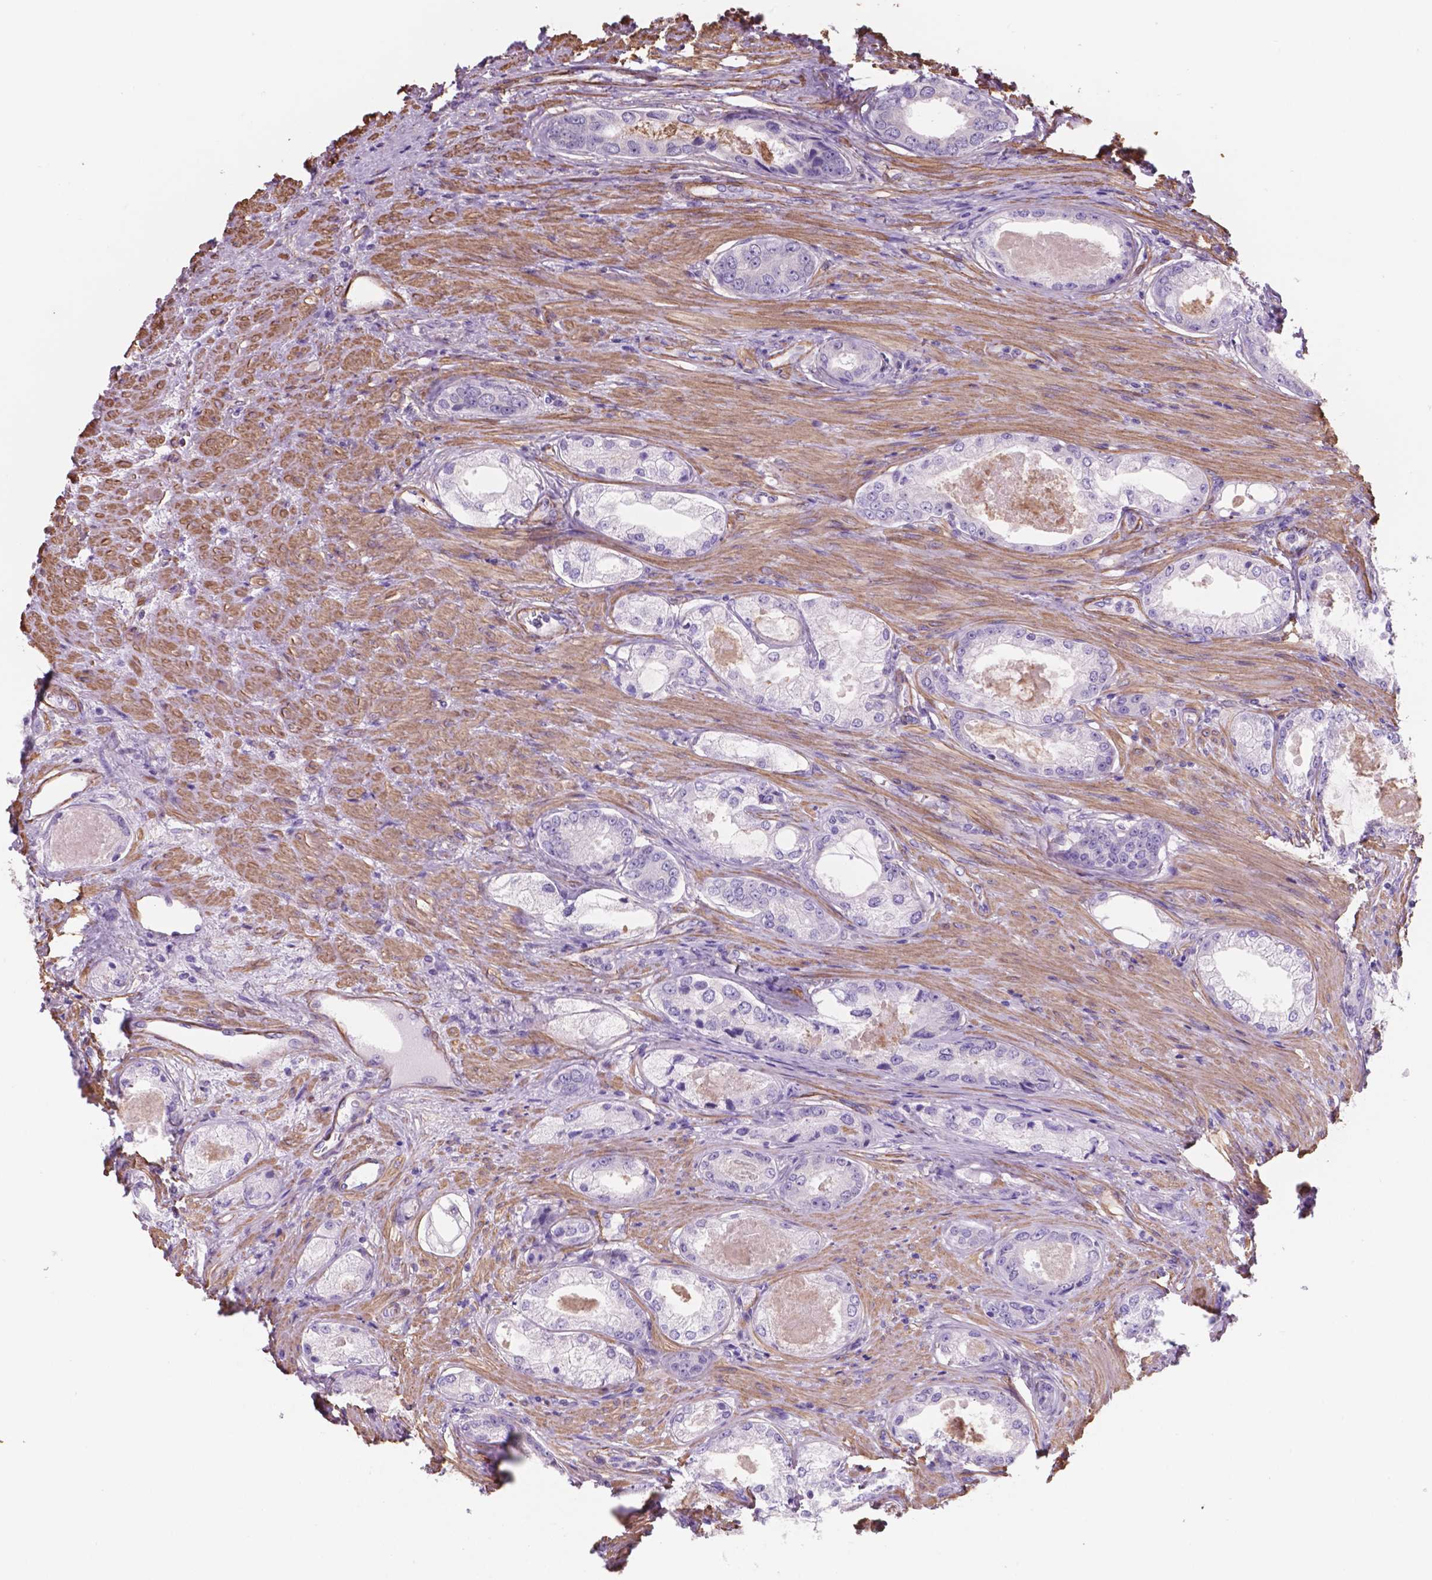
{"staining": {"intensity": "negative", "quantity": "none", "location": "none"}, "tissue": "prostate cancer", "cell_type": "Tumor cells", "image_type": "cancer", "snomed": [{"axis": "morphology", "description": "Adenocarcinoma, Low grade"}, {"axis": "topography", "description": "Prostate"}], "caption": "Immunohistochemistry (IHC) micrograph of adenocarcinoma (low-grade) (prostate) stained for a protein (brown), which reveals no expression in tumor cells.", "gene": "TOR2A", "patient": {"sex": "male", "age": 68}}